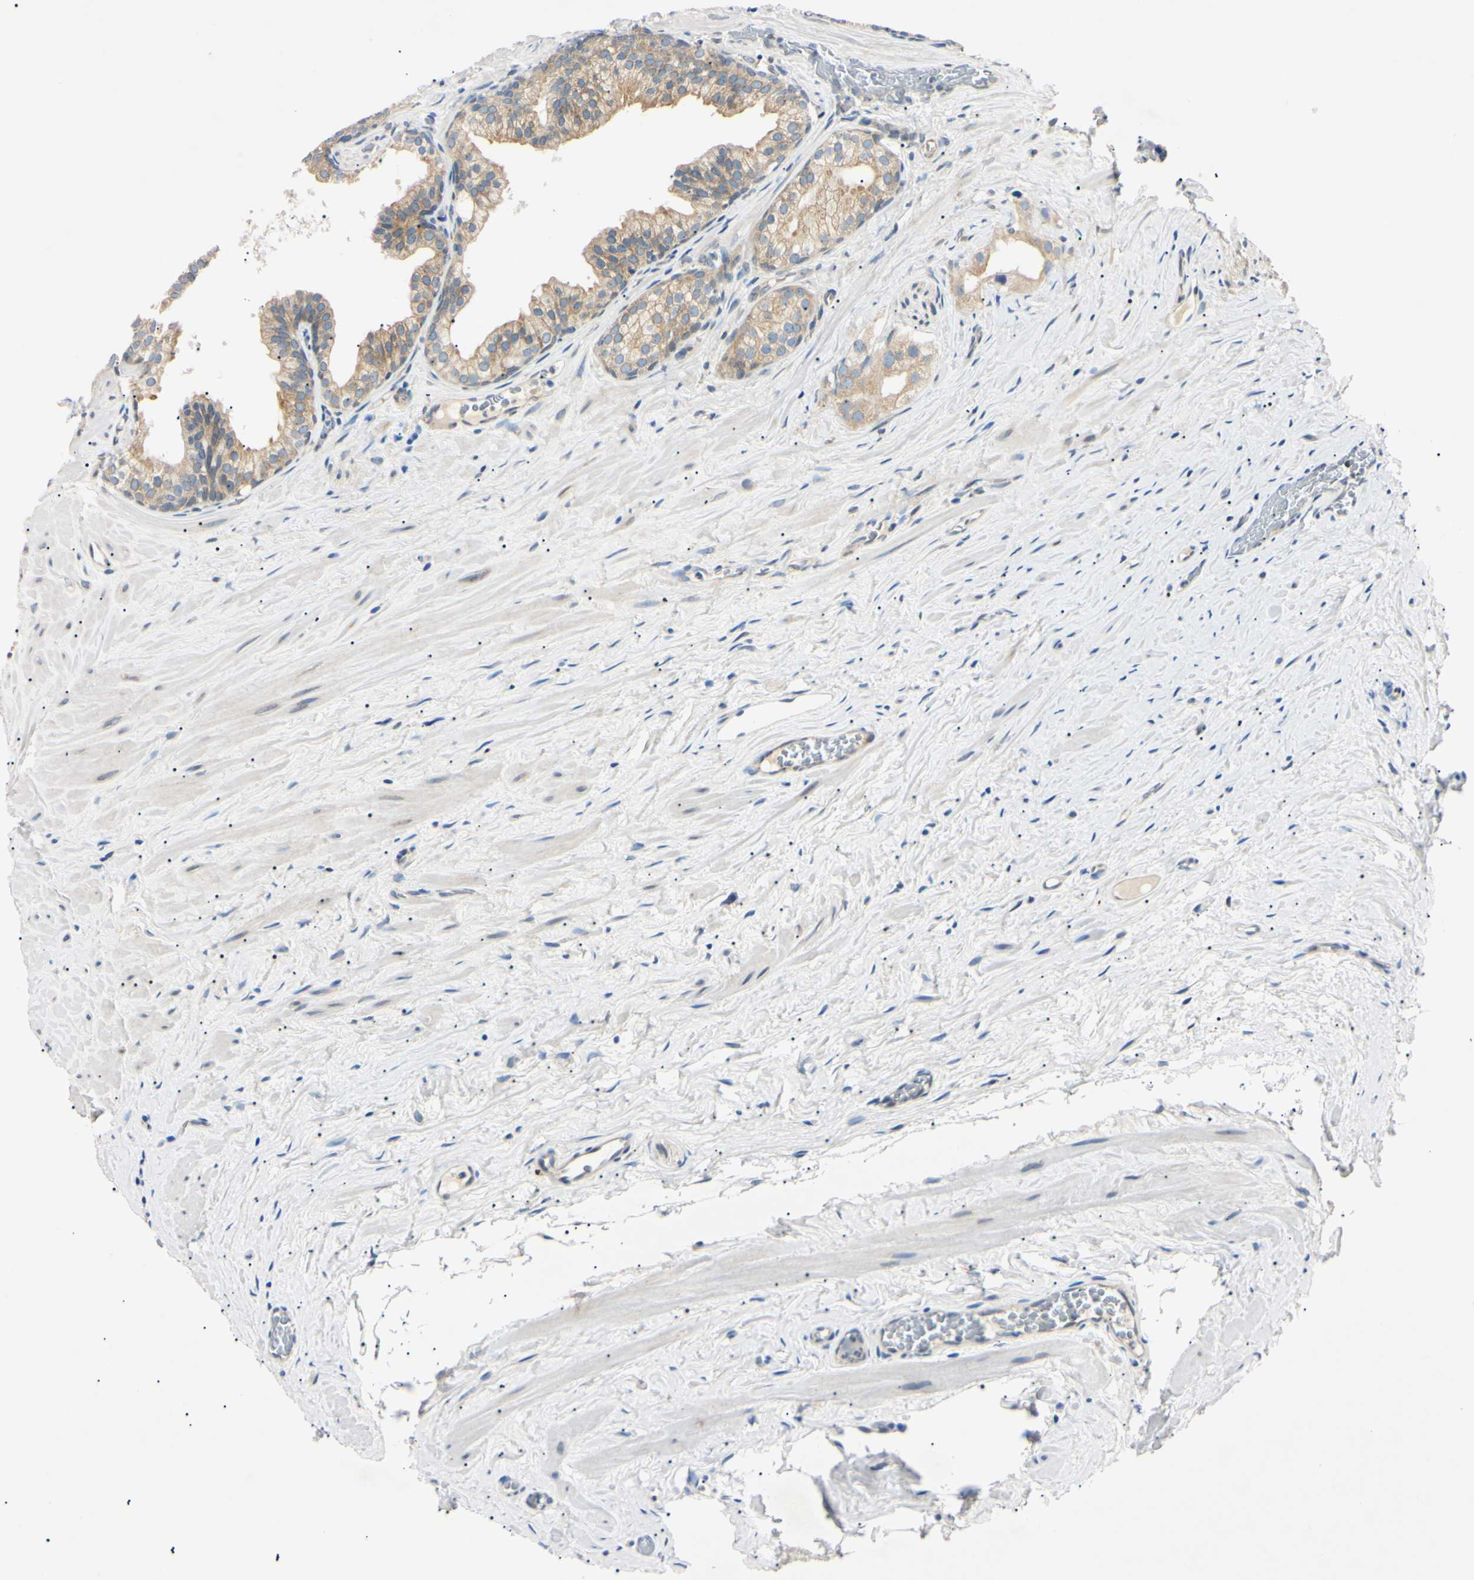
{"staining": {"intensity": "moderate", "quantity": ">75%", "location": "cytoplasmic/membranous"}, "tissue": "prostate cancer", "cell_type": "Tumor cells", "image_type": "cancer", "snomed": [{"axis": "morphology", "description": "Adenocarcinoma, Low grade"}, {"axis": "topography", "description": "Prostate"}], "caption": "Immunohistochemistry micrograph of adenocarcinoma (low-grade) (prostate) stained for a protein (brown), which demonstrates medium levels of moderate cytoplasmic/membranous staining in approximately >75% of tumor cells.", "gene": "DNAJB12", "patient": {"sex": "male", "age": 59}}